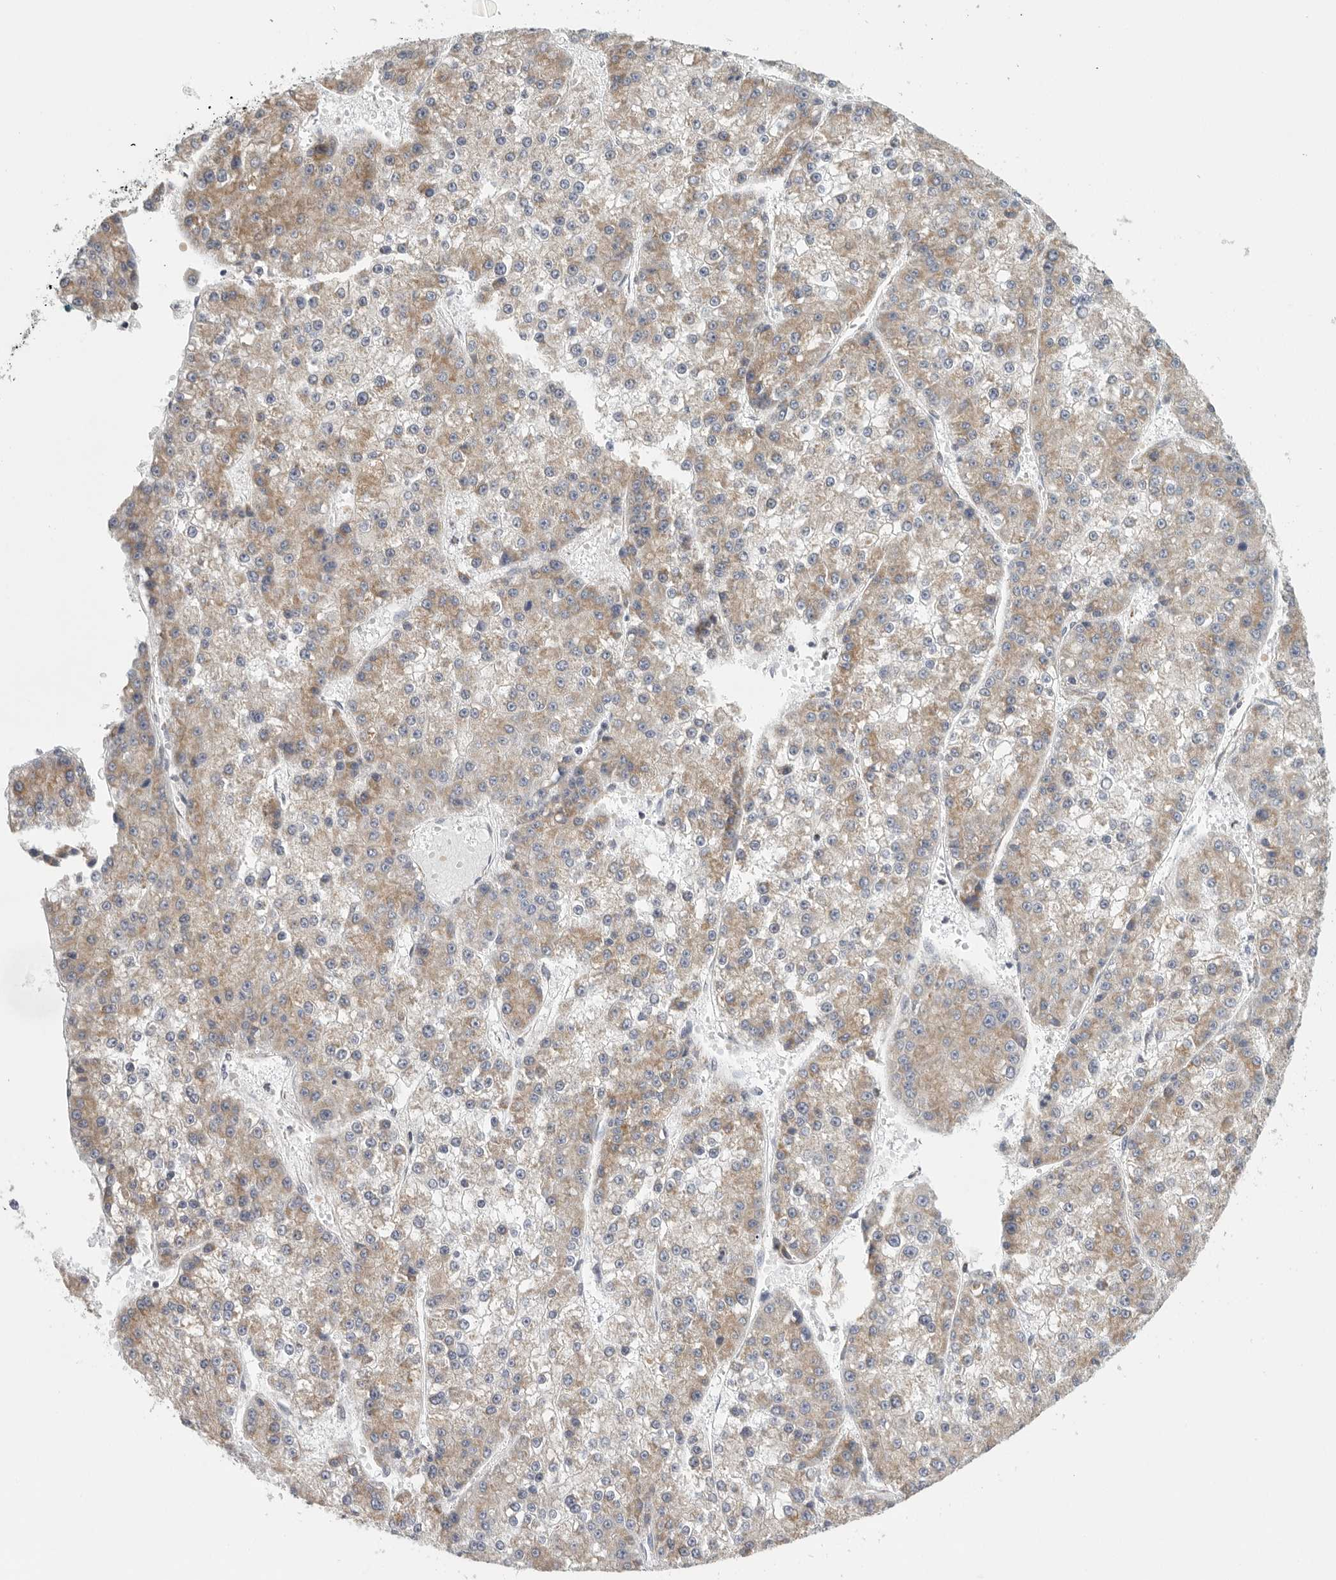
{"staining": {"intensity": "weak", "quantity": ">75%", "location": "cytoplasmic/membranous"}, "tissue": "liver cancer", "cell_type": "Tumor cells", "image_type": "cancer", "snomed": [{"axis": "morphology", "description": "Carcinoma, Hepatocellular, NOS"}, {"axis": "topography", "description": "Liver"}], "caption": "Weak cytoplasmic/membranous protein staining is appreciated in approximately >75% of tumor cells in liver hepatocellular carcinoma.", "gene": "FKBP8", "patient": {"sex": "female", "age": 73}}